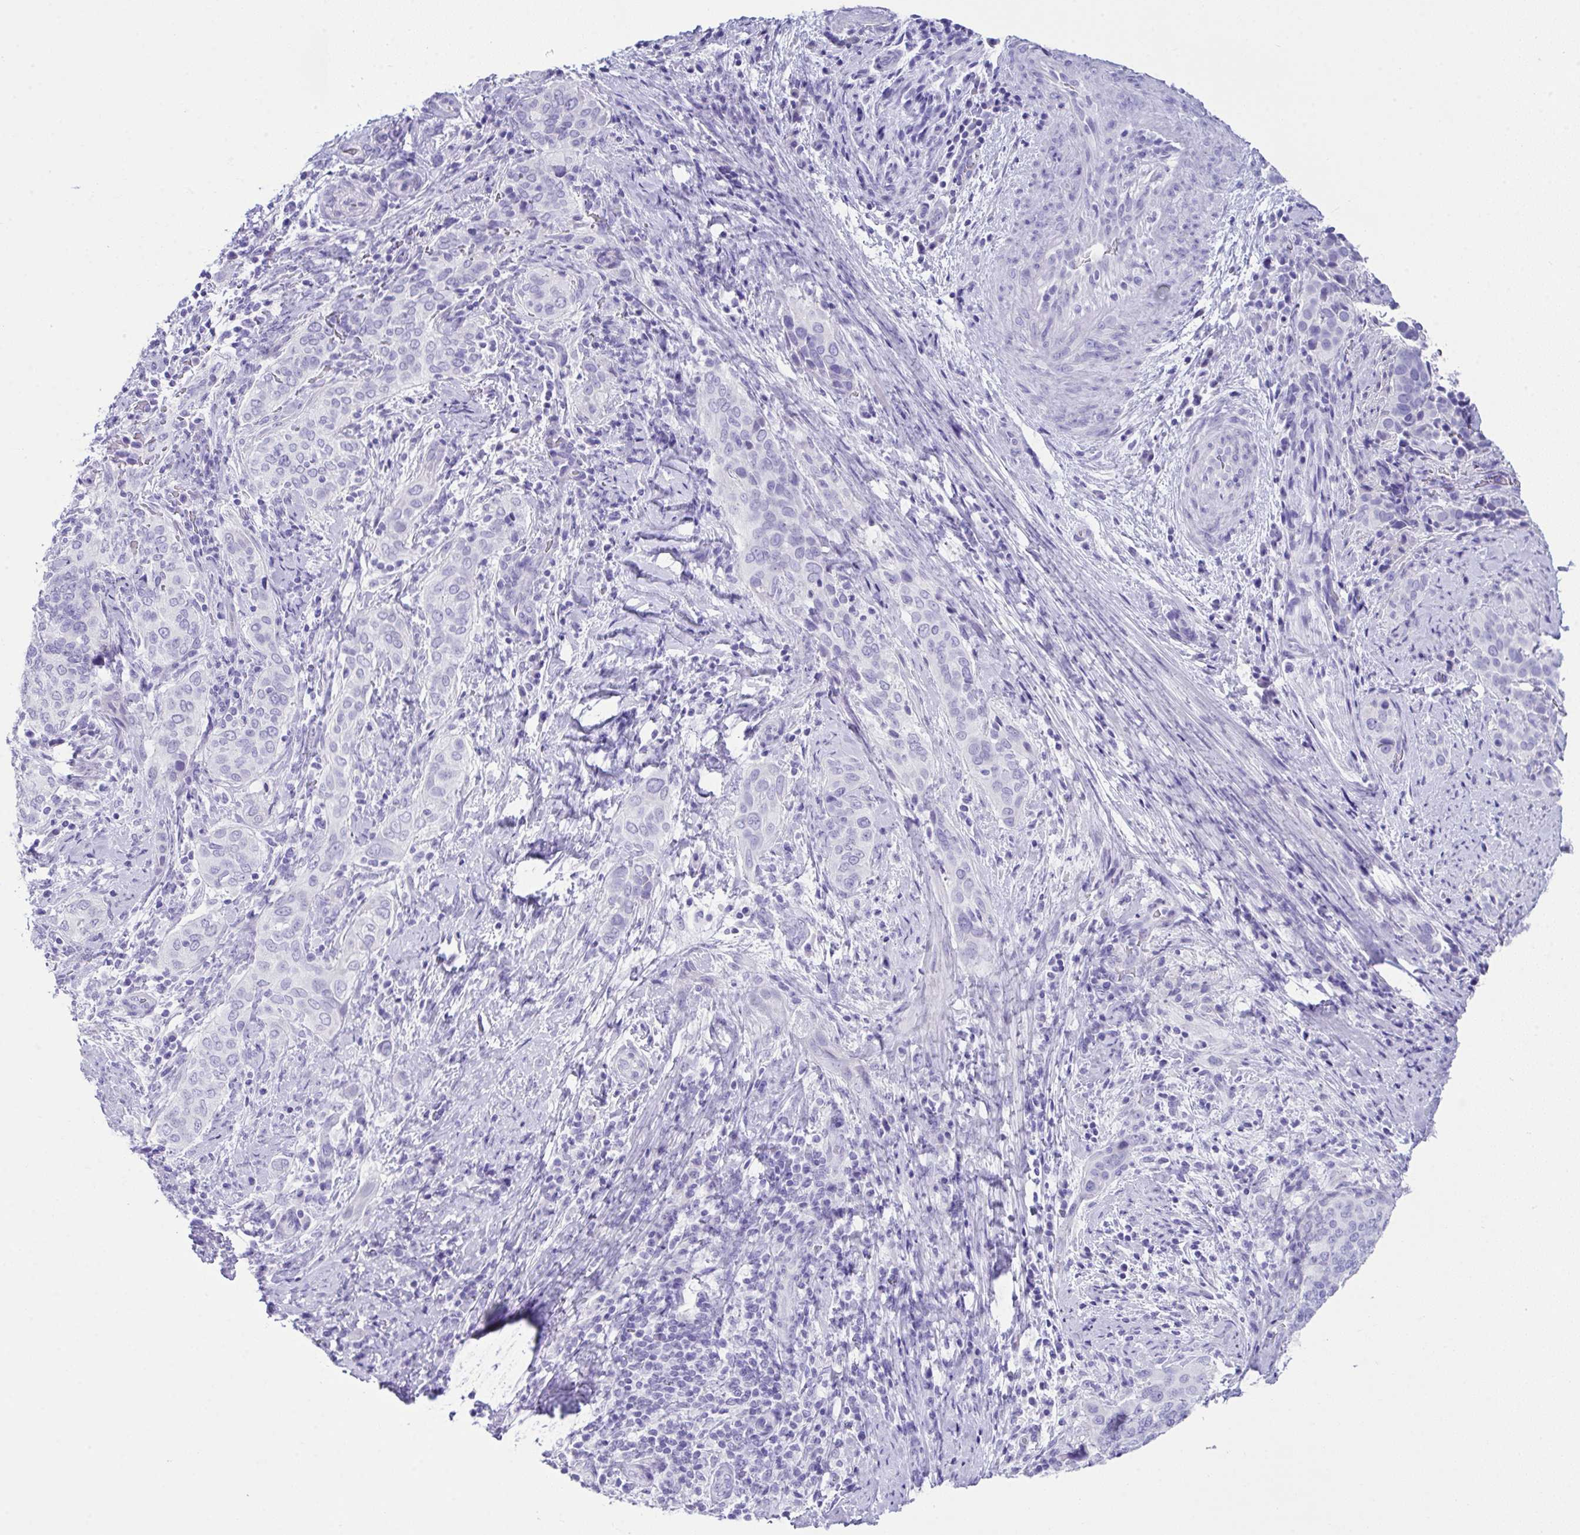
{"staining": {"intensity": "negative", "quantity": "none", "location": "none"}, "tissue": "cervical cancer", "cell_type": "Tumor cells", "image_type": "cancer", "snomed": [{"axis": "morphology", "description": "Squamous cell carcinoma, NOS"}, {"axis": "topography", "description": "Cervix"}], "caption": "The histopathology image displays no significant staining in tumor cells of cervical cancer (squamous cell carcinoma). (DAB (3,3'-diaminobenzidine) immunohistochemistry visualized using brightfield microscopy, high magnification).", "gene": "LGALS4", "patient": {"sex": "female", "age": 38}}